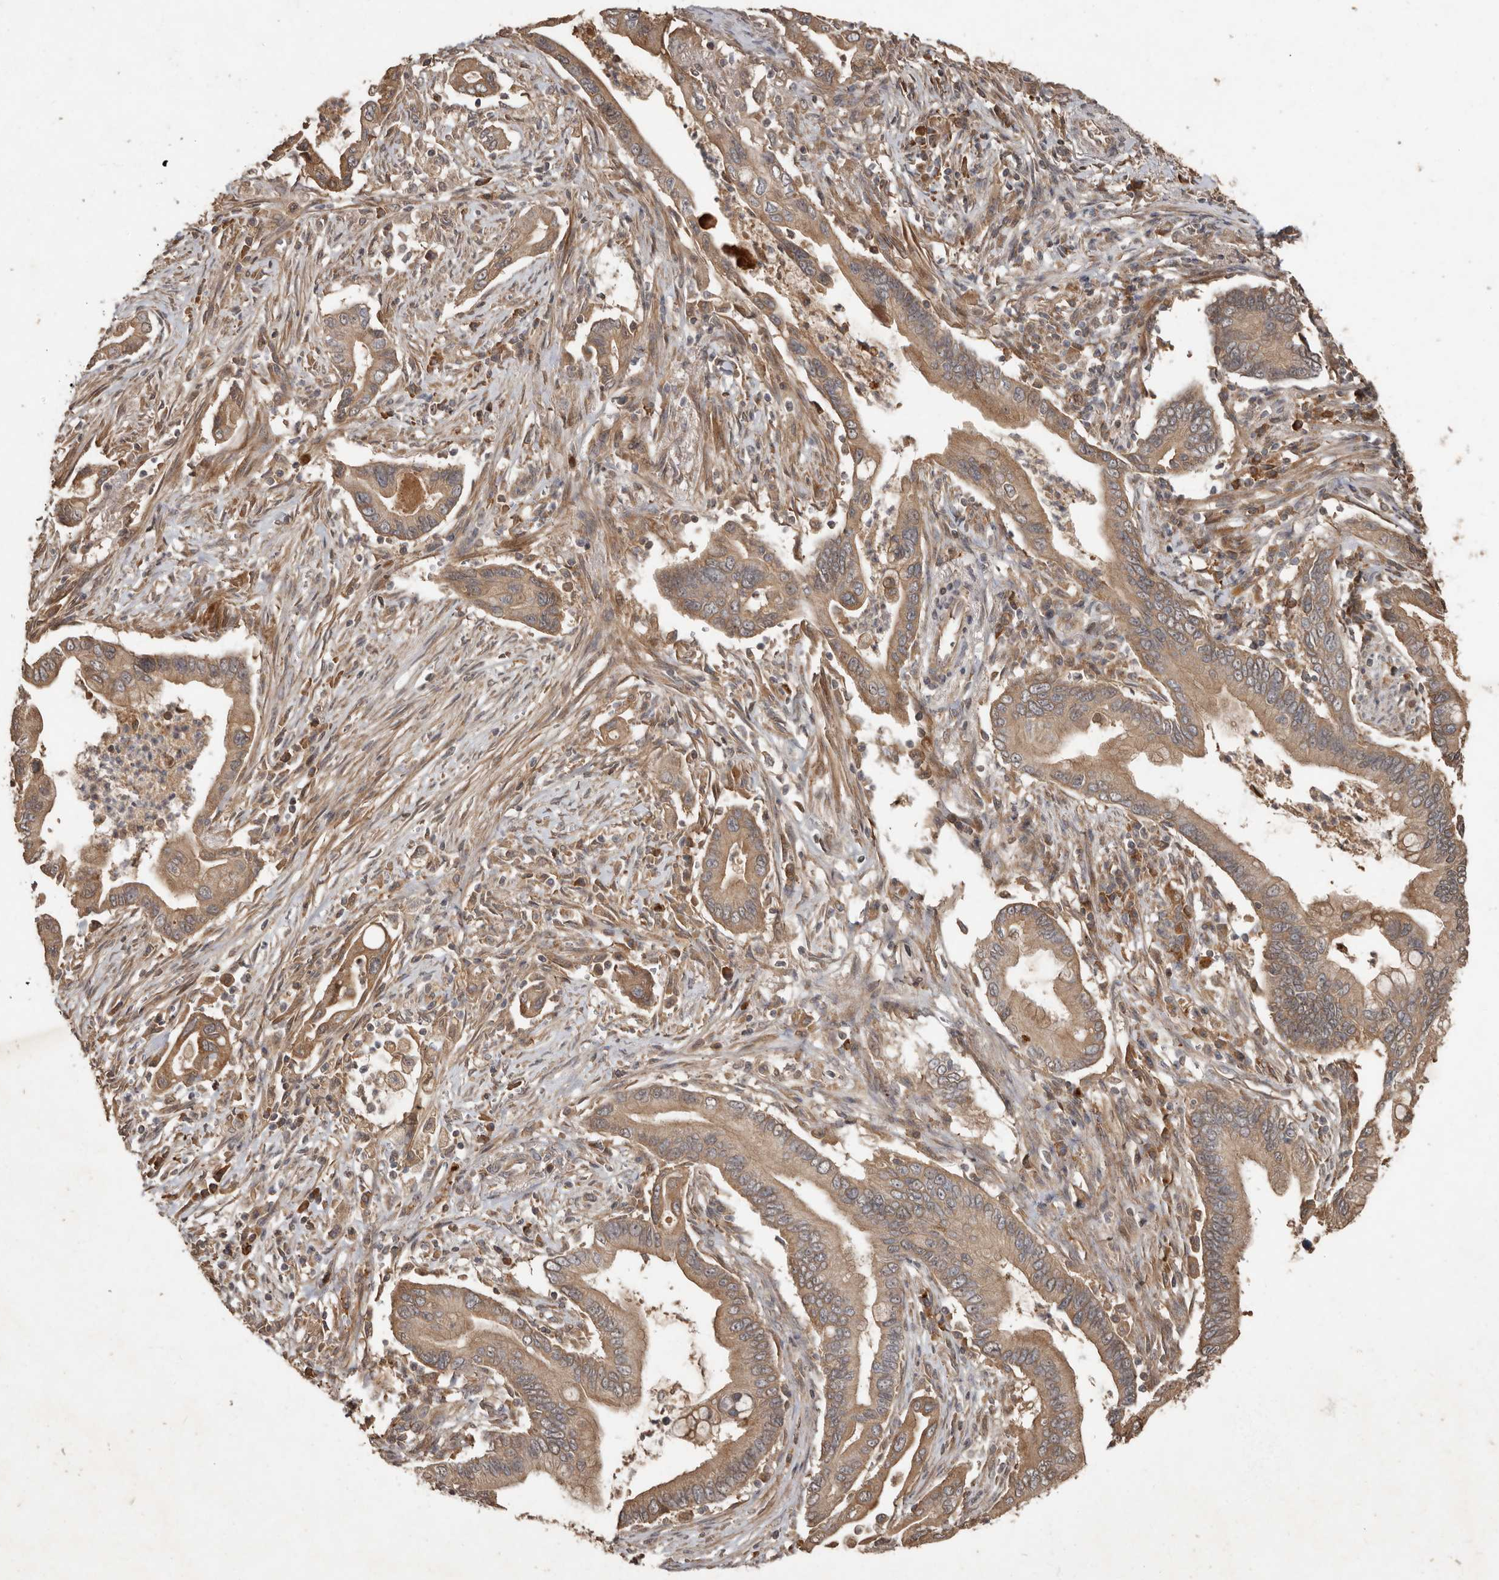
{"staining": {"intensity": "moderate", "quantity": ">75%", "location": "cytoplasmic/membranous"}, "tissue": "pancreatic cancer", "cell_type": "Tumor cells", "image_type": "cancer", "snomed": [{"axis": "morphology", "description": "Adenocarcinoma, NOS"}, {"axis": "topography", "description": "Pancreas"}], "caption": "An image of adenocarcinoma (pancreatic) stained for a protein reveals moderate cytoplasmic/membranous brown staining in tumor cells. (Brightfield microscopy of DAB IHC at high magnification).", "gene": "KIF26B", "patient": {"sex": "male", "age": 78}}